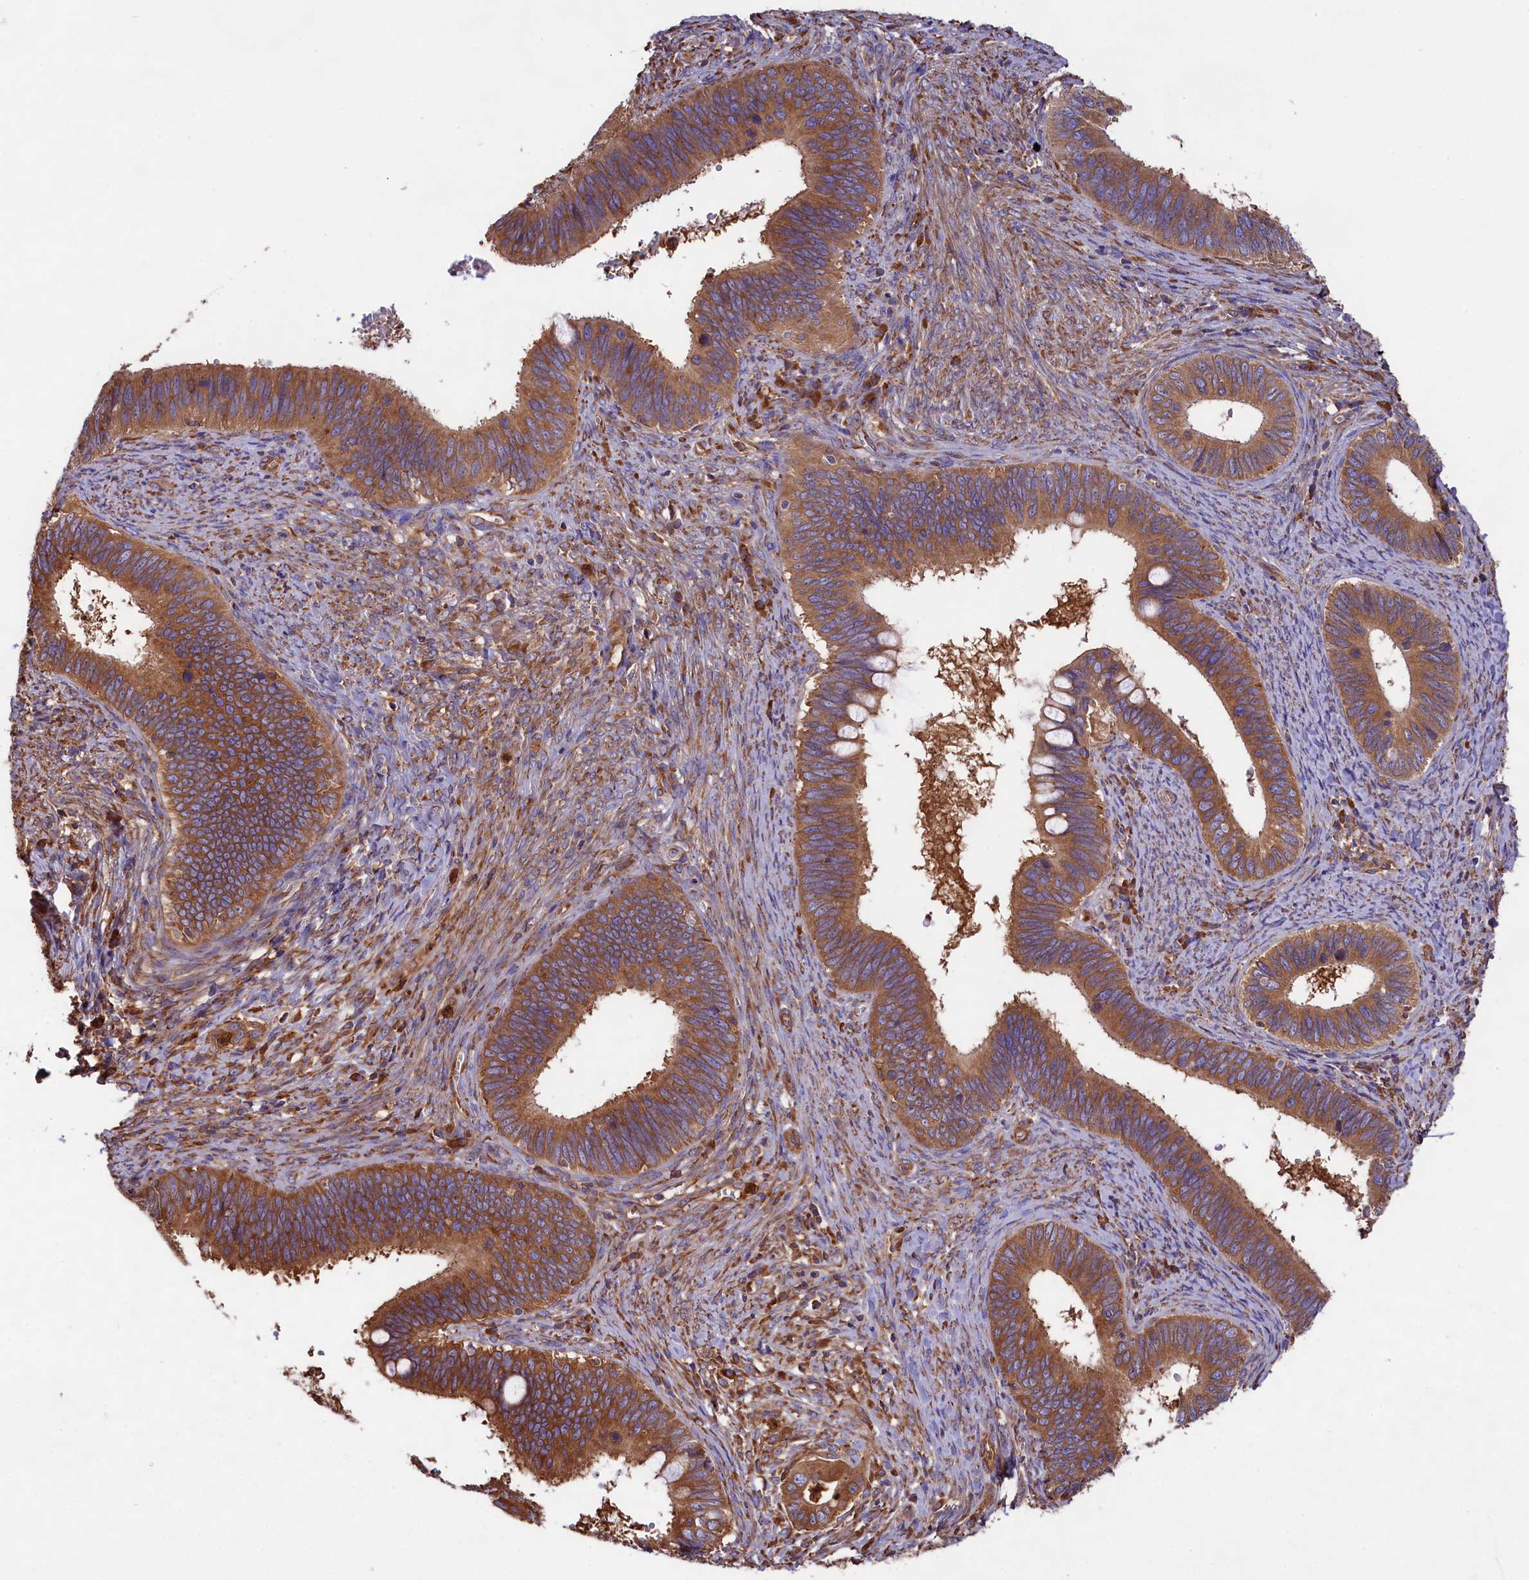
{"staining": {"intensity": "moderate", "quantity": ">75%", "location": "cytoplasmic/membranous"}, "tissue": "cervical cancer", "cell_type": "Tumor cells", "image_type": "cancer", "snomed": [{"axis": "morphology", "description": "Adenocarcinoma, NOS"}, {"axis": "topography", "description": "Cervix"}], "caption": "Immunohistochemical staining of human cervical adenocarcinoma demonstrates medium levels of moderate cytoplasmic/membranous protein staining in approximately >75% of tumor cells.", "gene": "GYS1", "patient": {"sex": "female", "age": 42}}